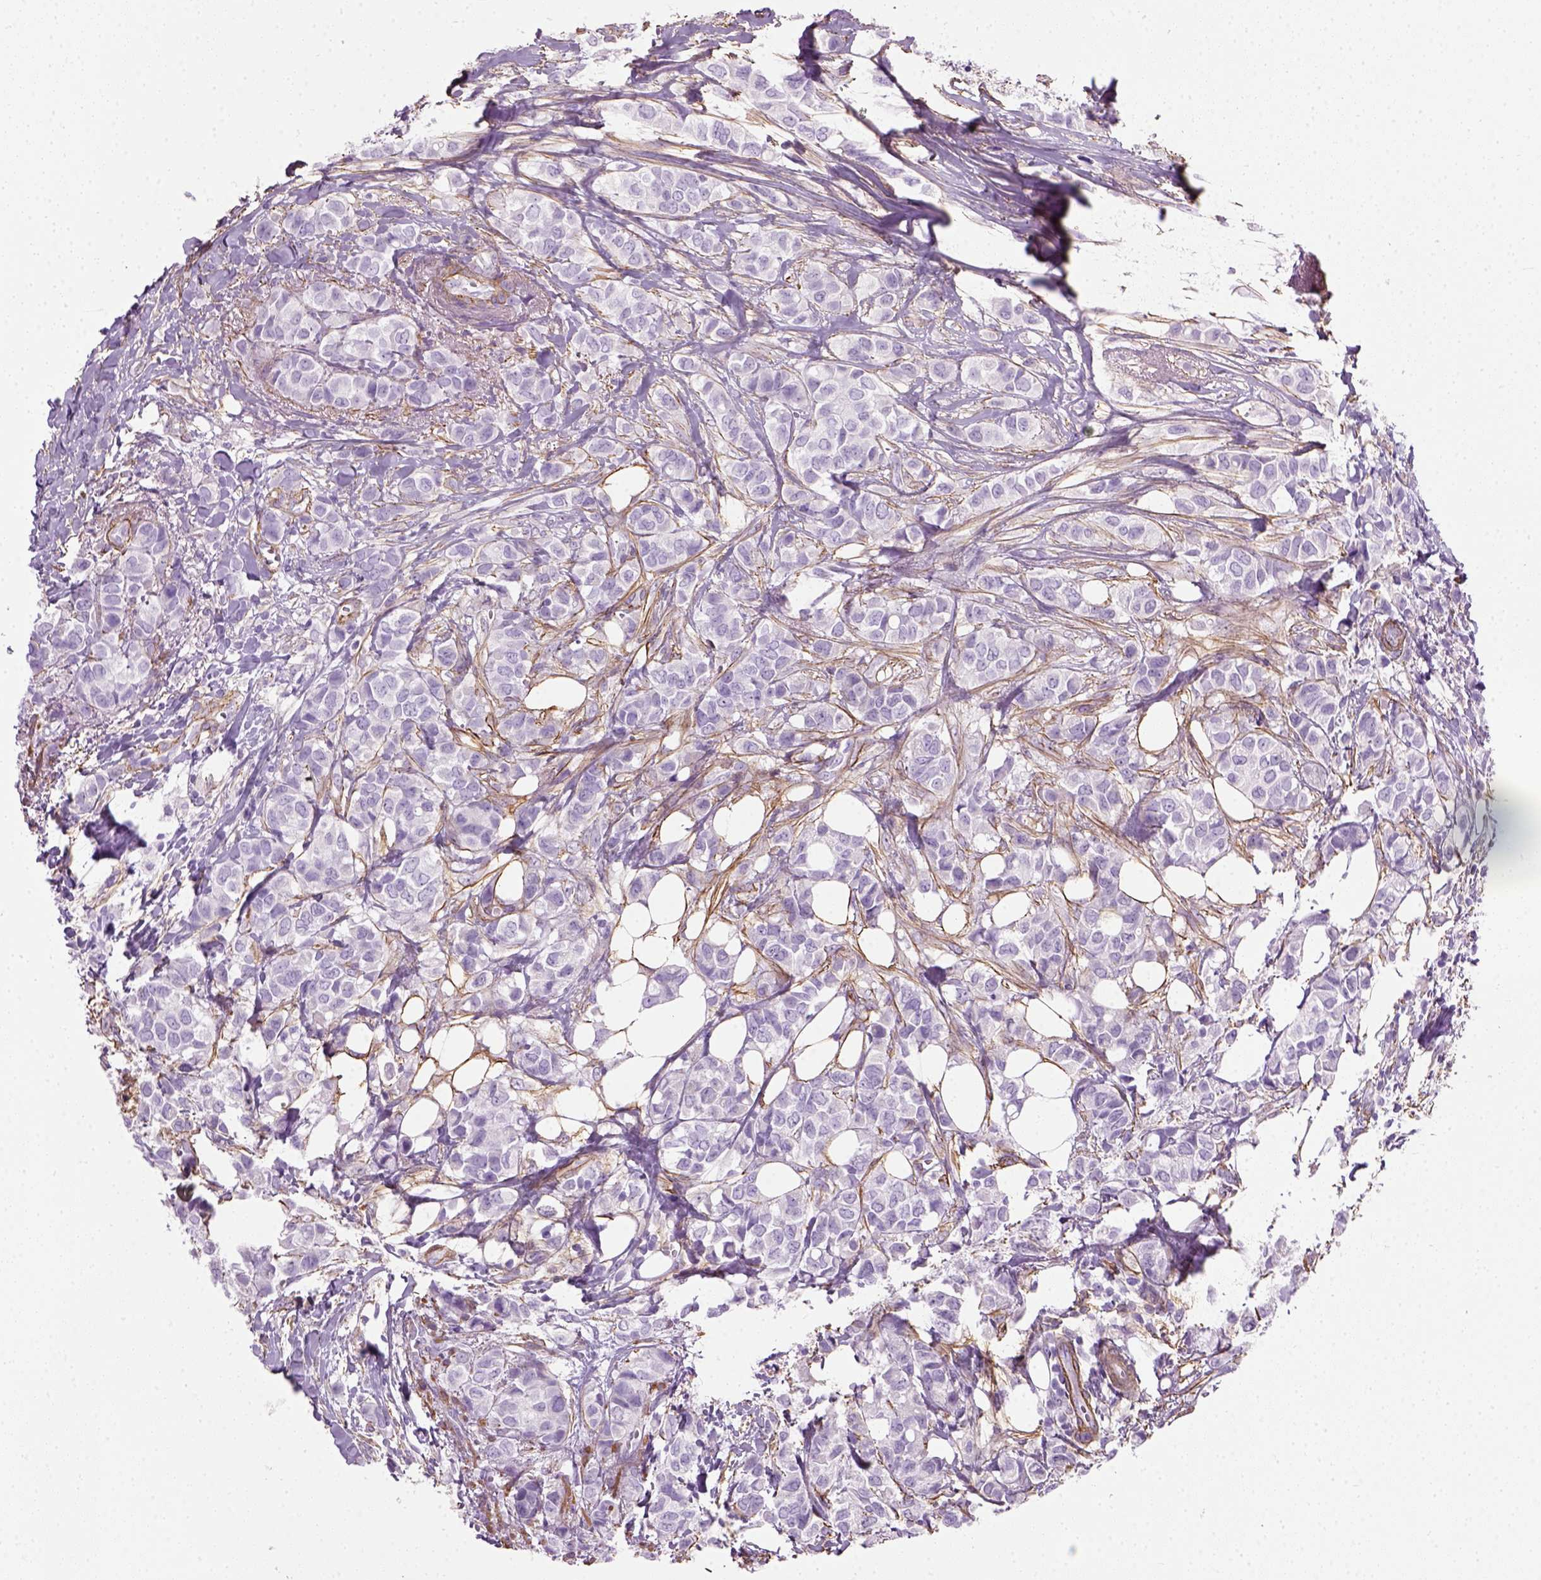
{"staining": {"intensity": "negative", "quantity": "none", "location": "none"}, "tissue": "breast cancer", "cell_type": "Tumor cells", "image_type": "cancer", "snomed": [{"axis": "morphology", "description": "Duct carcinoma"}, {"axis": "topography", "description": "Breast"}], "caption": "A micrograph of breast cancer stained for a protein displays no brown staining in tumor cells.", "gene": "FAM161A", "patient": {"sex": "female", "age": 85}}